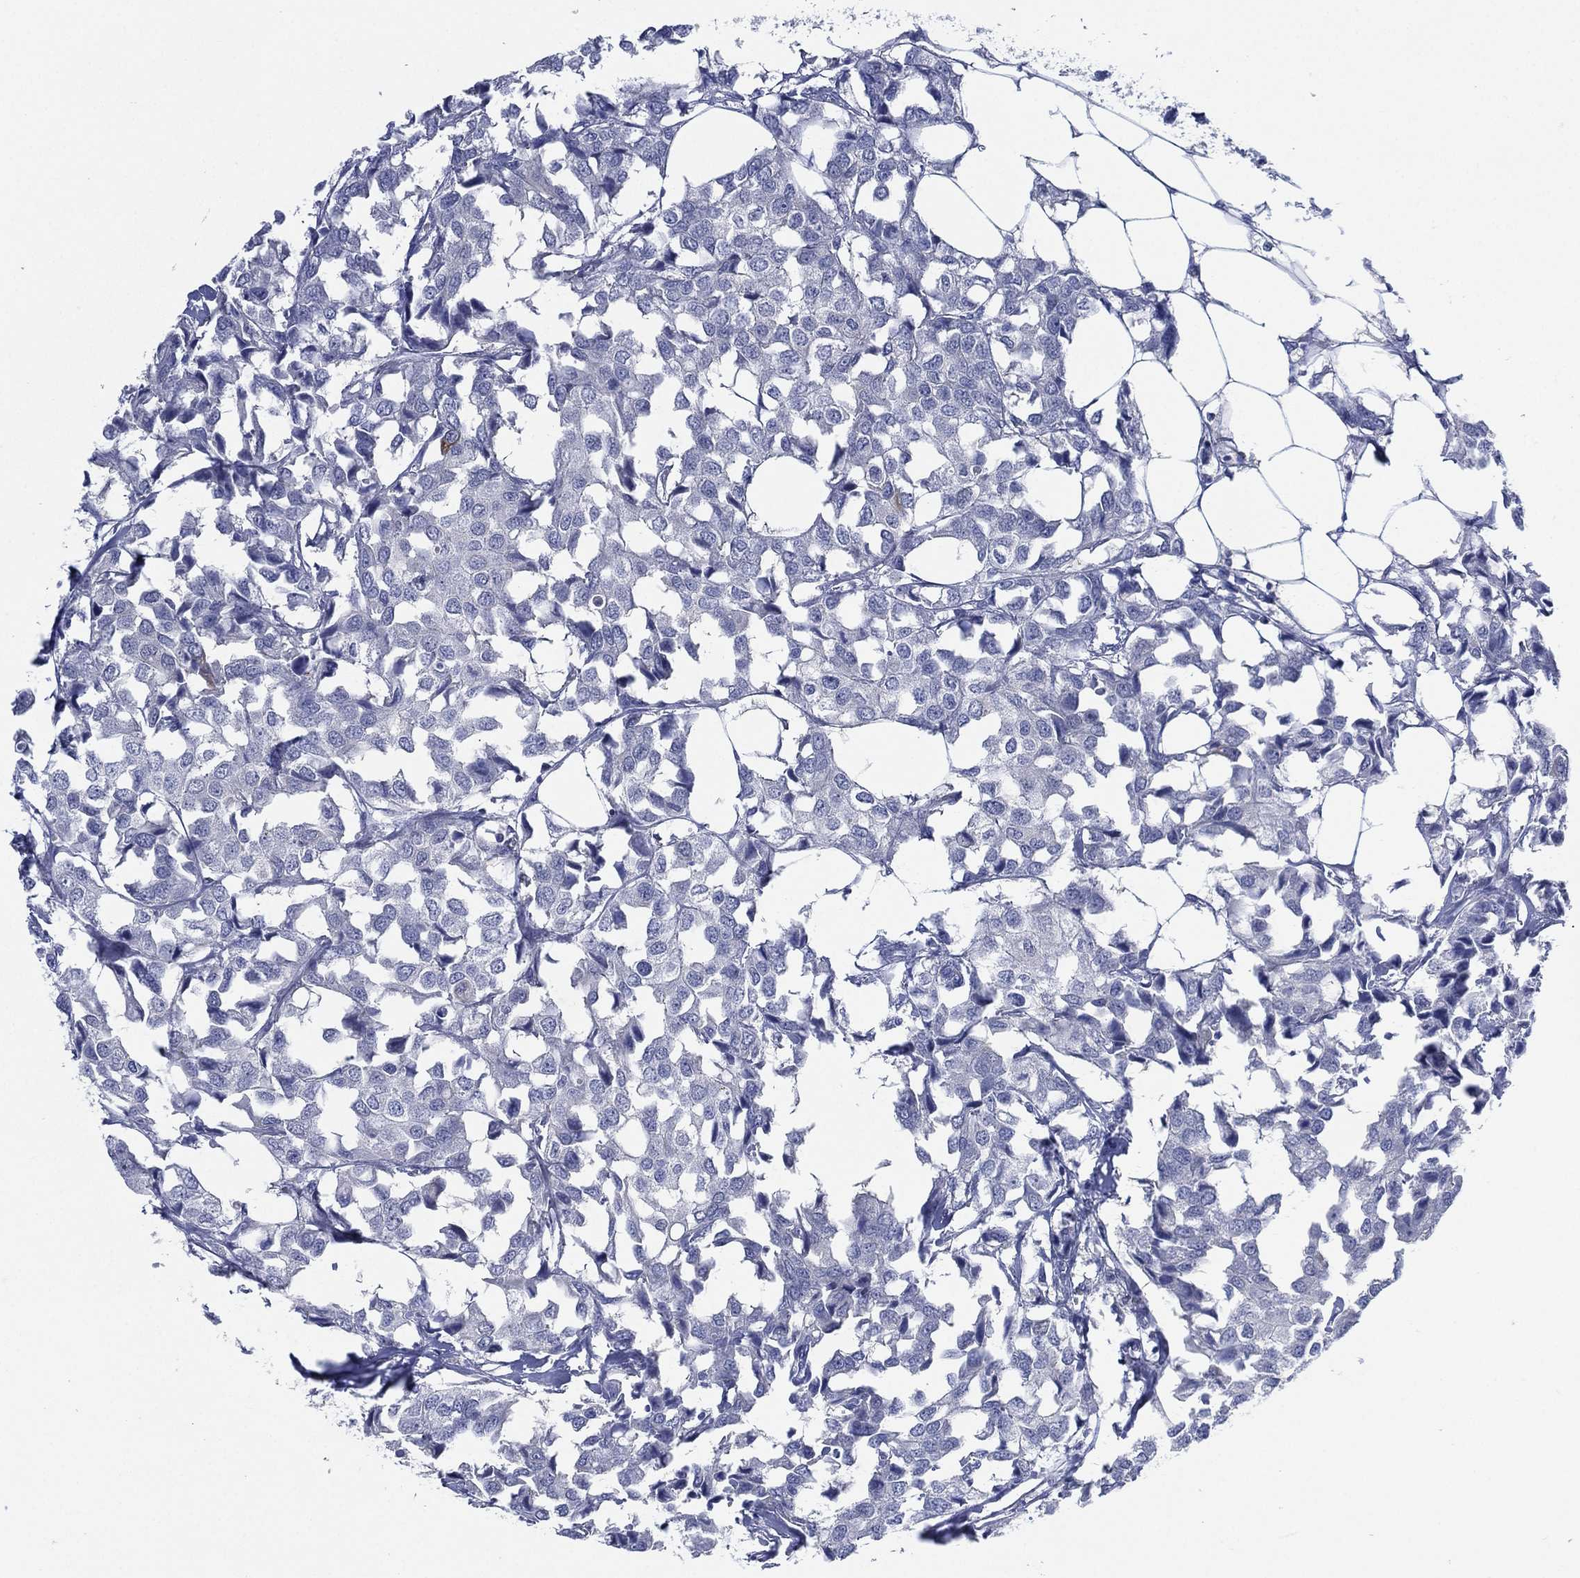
{"staining": {"intensity": "negative", "quantity": "none", "location": "none"}, "tissue": "breast cancer", "cell_type": "Tumor cells", "image_type": "cancer", "snomed": [{"axis": "morphology", "description": "Duct carcinoma"}, {"axis": "topography", "description": "Breast"}], "caption": "Tumor cells are negative for brown protein staining in breast cancer (intraductal carcinoma).", "gene": "C5orf46", "patient": {"sex": "female", "age": 80}}